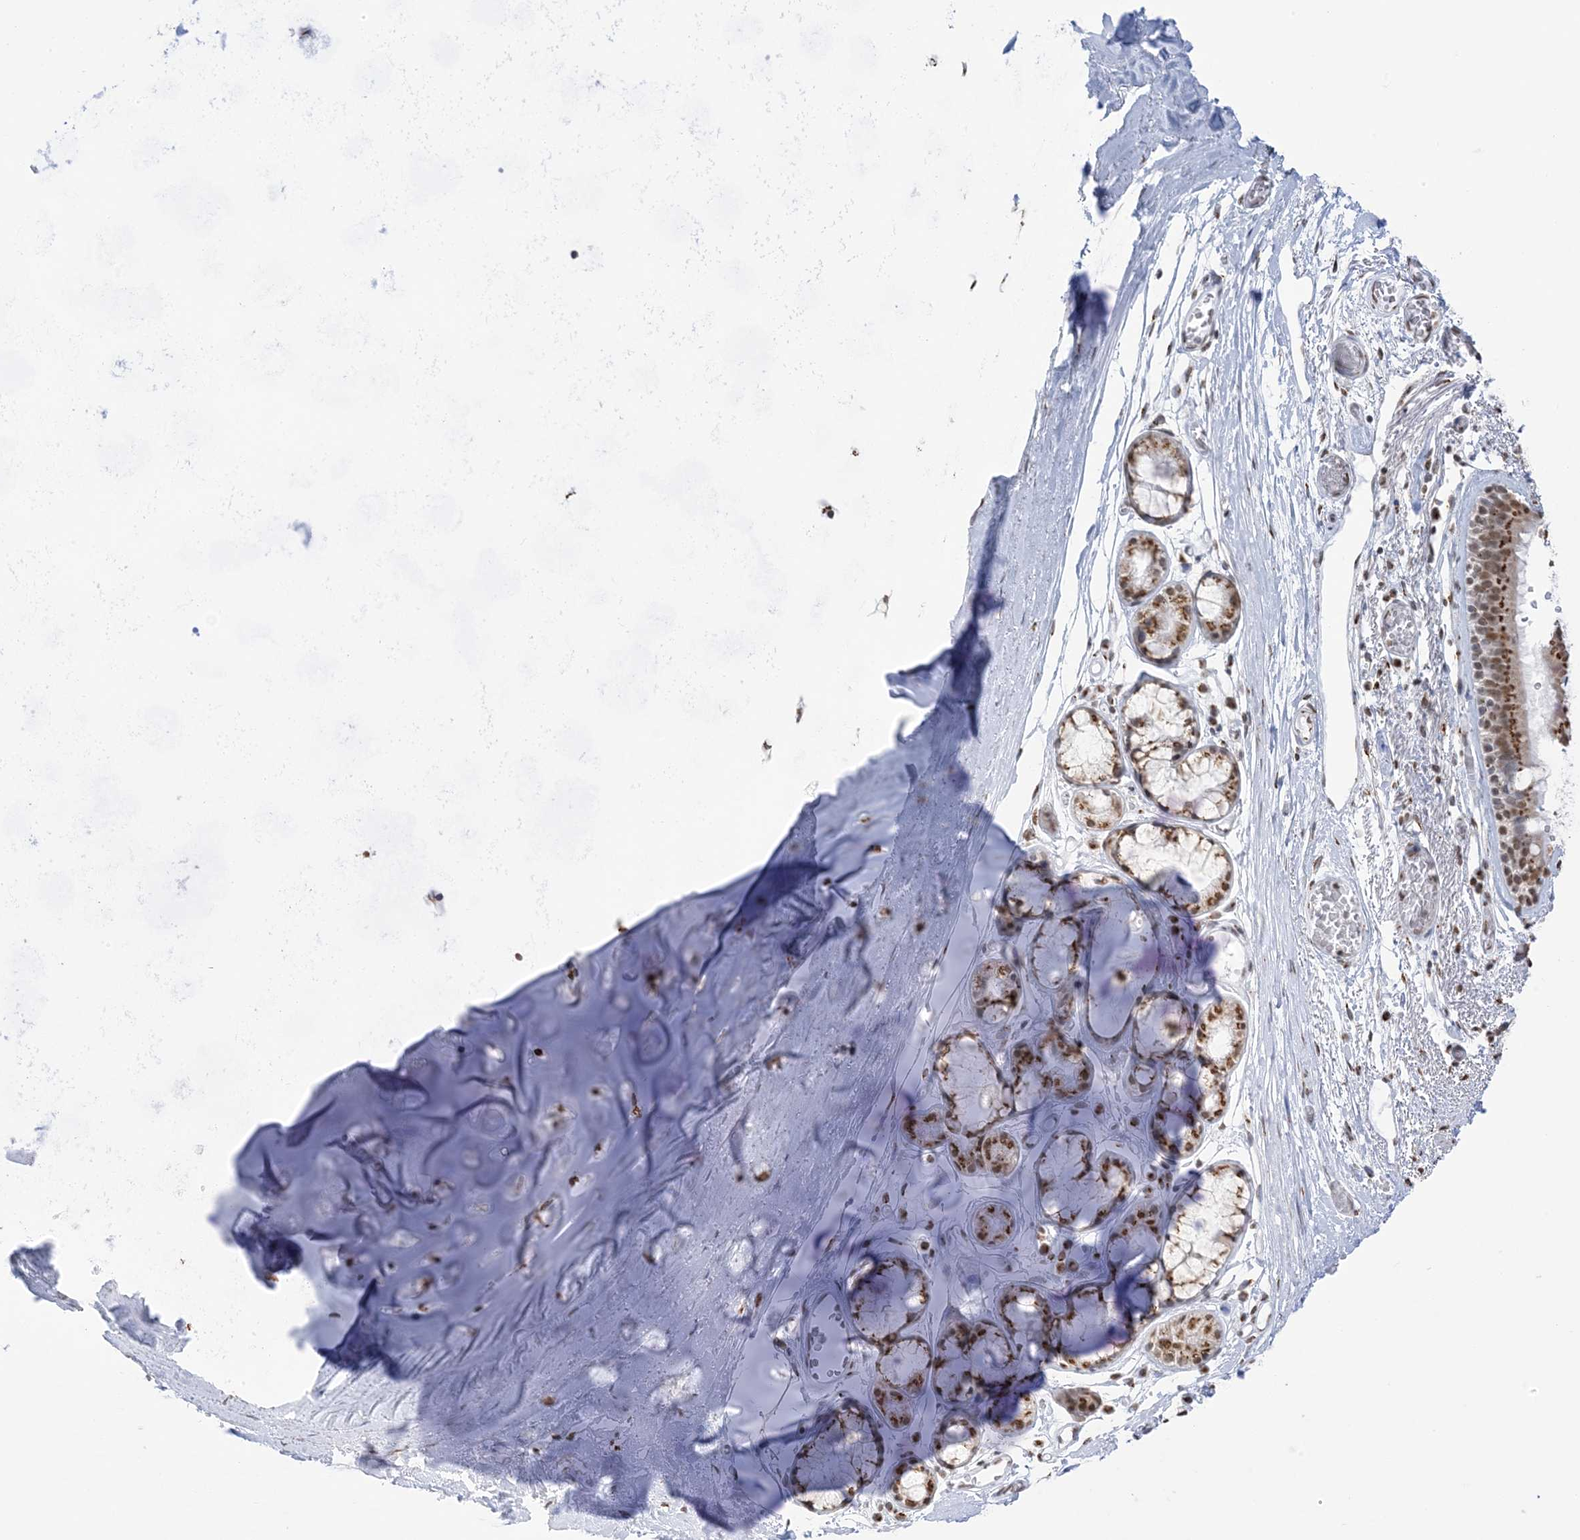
{"staining": {"intensity": "moderate", "quantity": ">75%", "location": "cytoplasmic/membranous,nuclear"}, "tissue": "bronchus", "cell_type": "Respiratory epithelial cells", "image_type": "normal", "snomed": [{"axis": "morphology", "description": "Normal tissue, NOS"}, {"axis": "topography", "description": "Bronchus"}, {"axis": "topography", "description": "Lung"}], "caption": "Respiratory epithelial cells show medium levels of moderate cytoplasmic/membranous,nuclear staining in approximately >75% of cells in unremarkable bronchus.", "gene": "GPR107", "patient": {"sex": "male", "age": 56}}